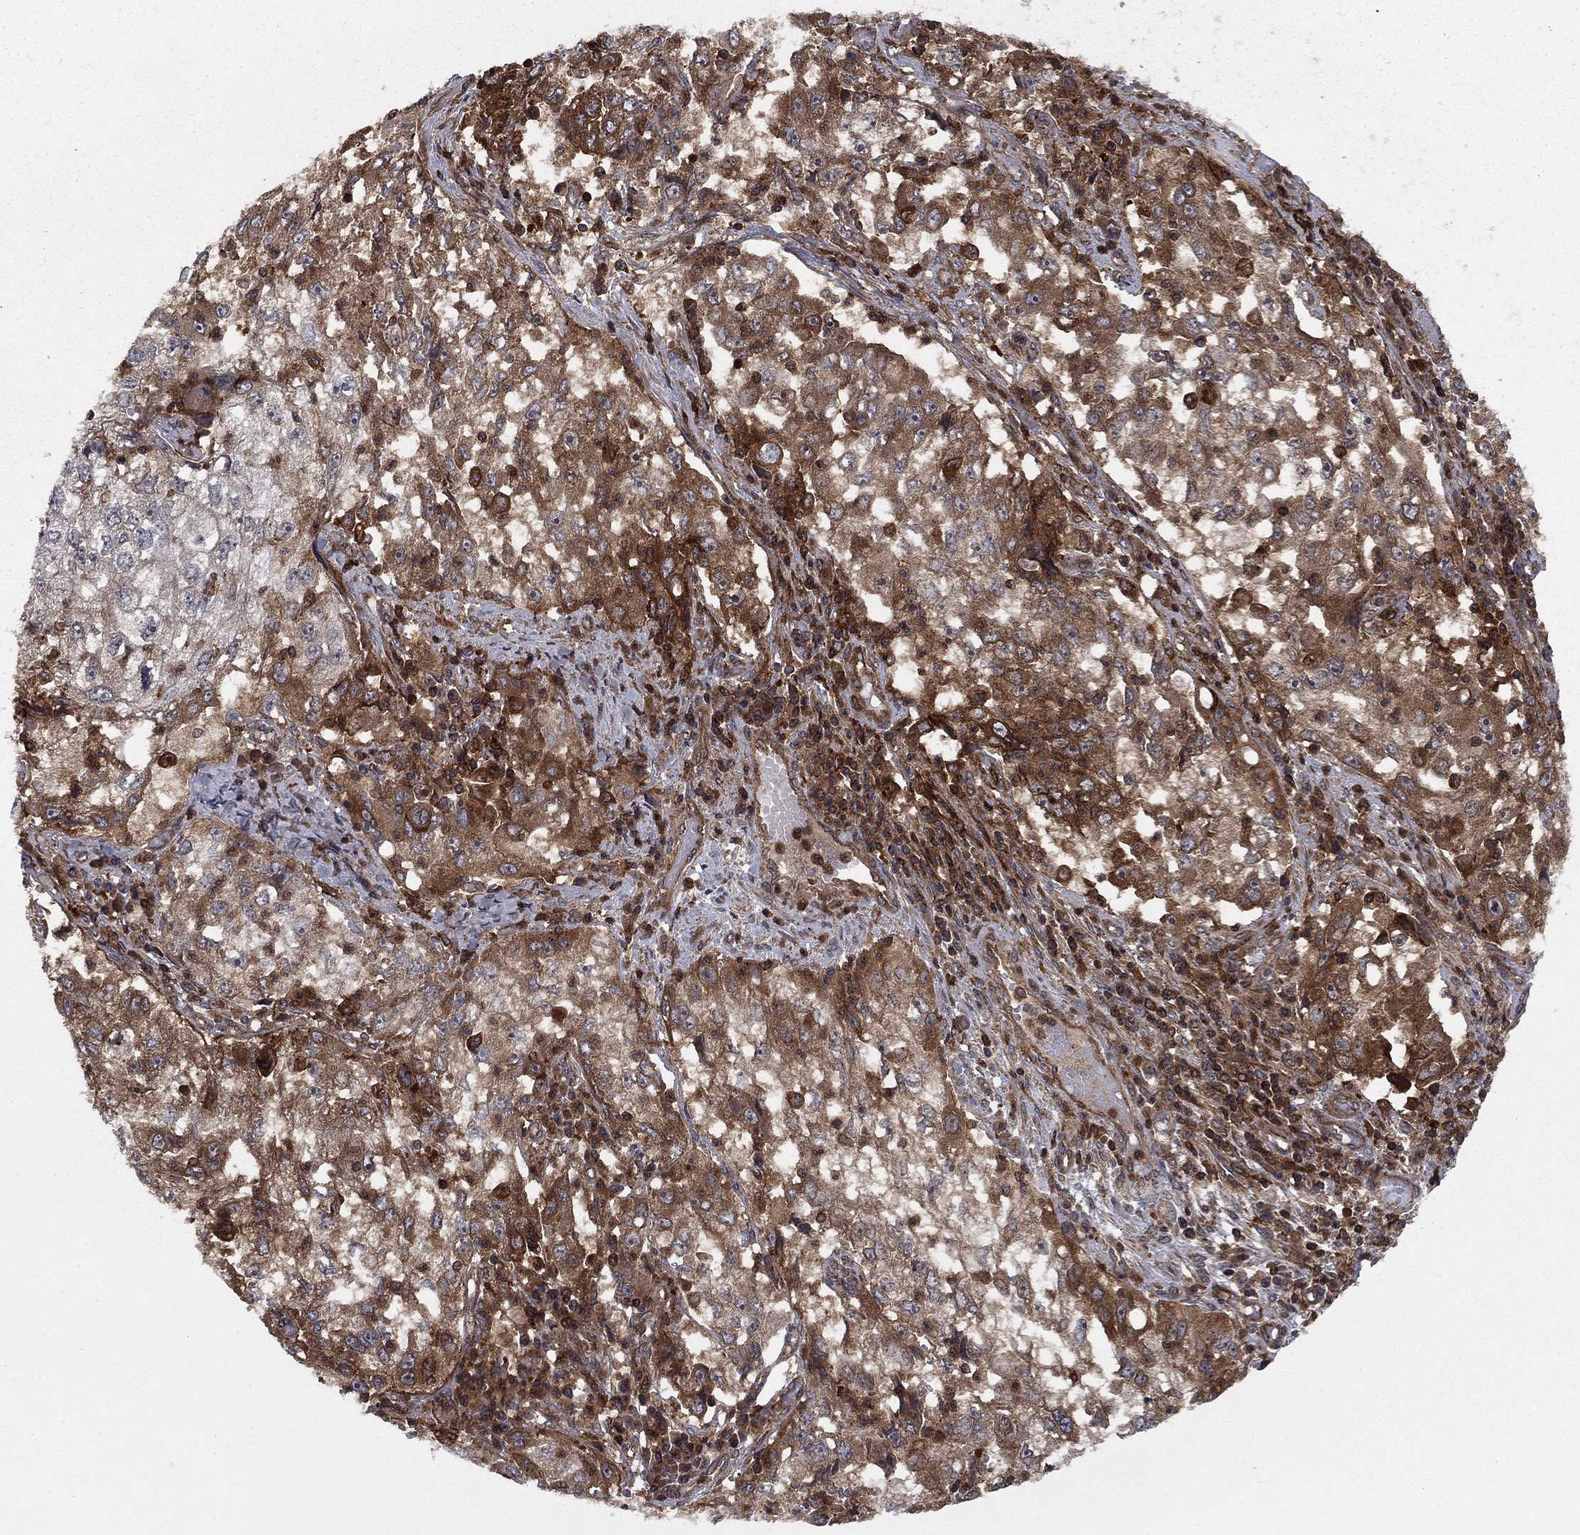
{"staining": {"intensity": "strong", "quantity": "25%-75%", "location": "cytoplasmic/membranous"}, "tissue": "cervical cancer", "cell_type": "Tumor cells", "image_type": "cancer", "snomed": [{"axis": "morphology", "description": "Squamous cell carcinoma, NOS"}, {"axis": "topography", "description": "Cervix"}], "caption": "Strong cytoplasmic/membranous protein expression is appreciated in about 25%-75% of tumor cells in cervical squamous cell carcinoma.", "gene": "IFI35", "patient": {"sex": "female", "age": 36}}